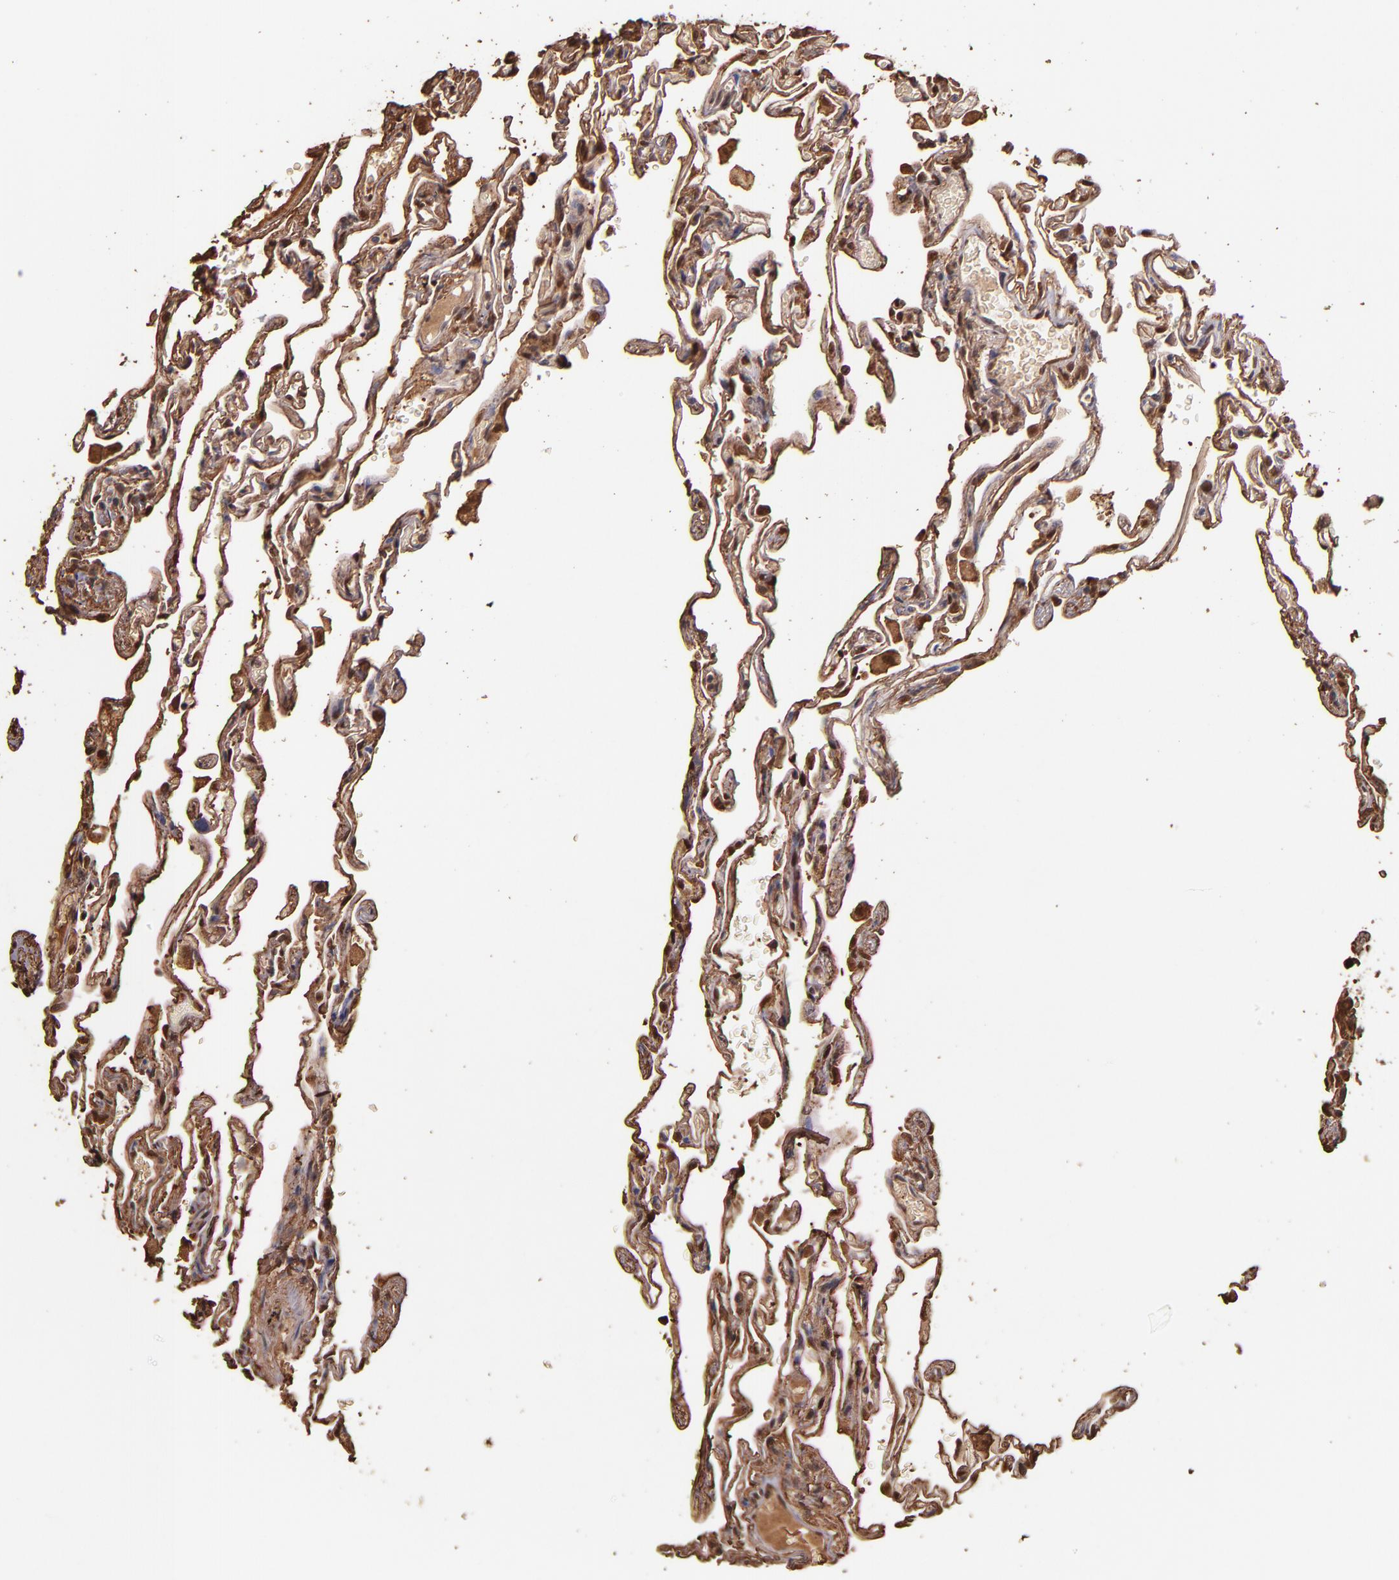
{"staining": {"intensity": "strong", "quantity": ">75%", "location": "cytoplasmic/membranous,nuclear"}, "tissue": "lung", "cell_type": "Alveolar cells", "image_type": "normal", "snomed": [{"axis": "morphology", "description": "Normal tissue, NOS"}, {"axis": "morphology", "description": "Inflammation, NOS"}, {"axis": "topography", "description": "Lung"}], "caption": "This micrograph shows immunohistochemistry staining of benign lung, with high strong cytoplasmic/membranous,nuclear staining in approximately >75% of alveolar cells.", "gene": "S100A6", "patient": {"sex": "male", "age": 69}}